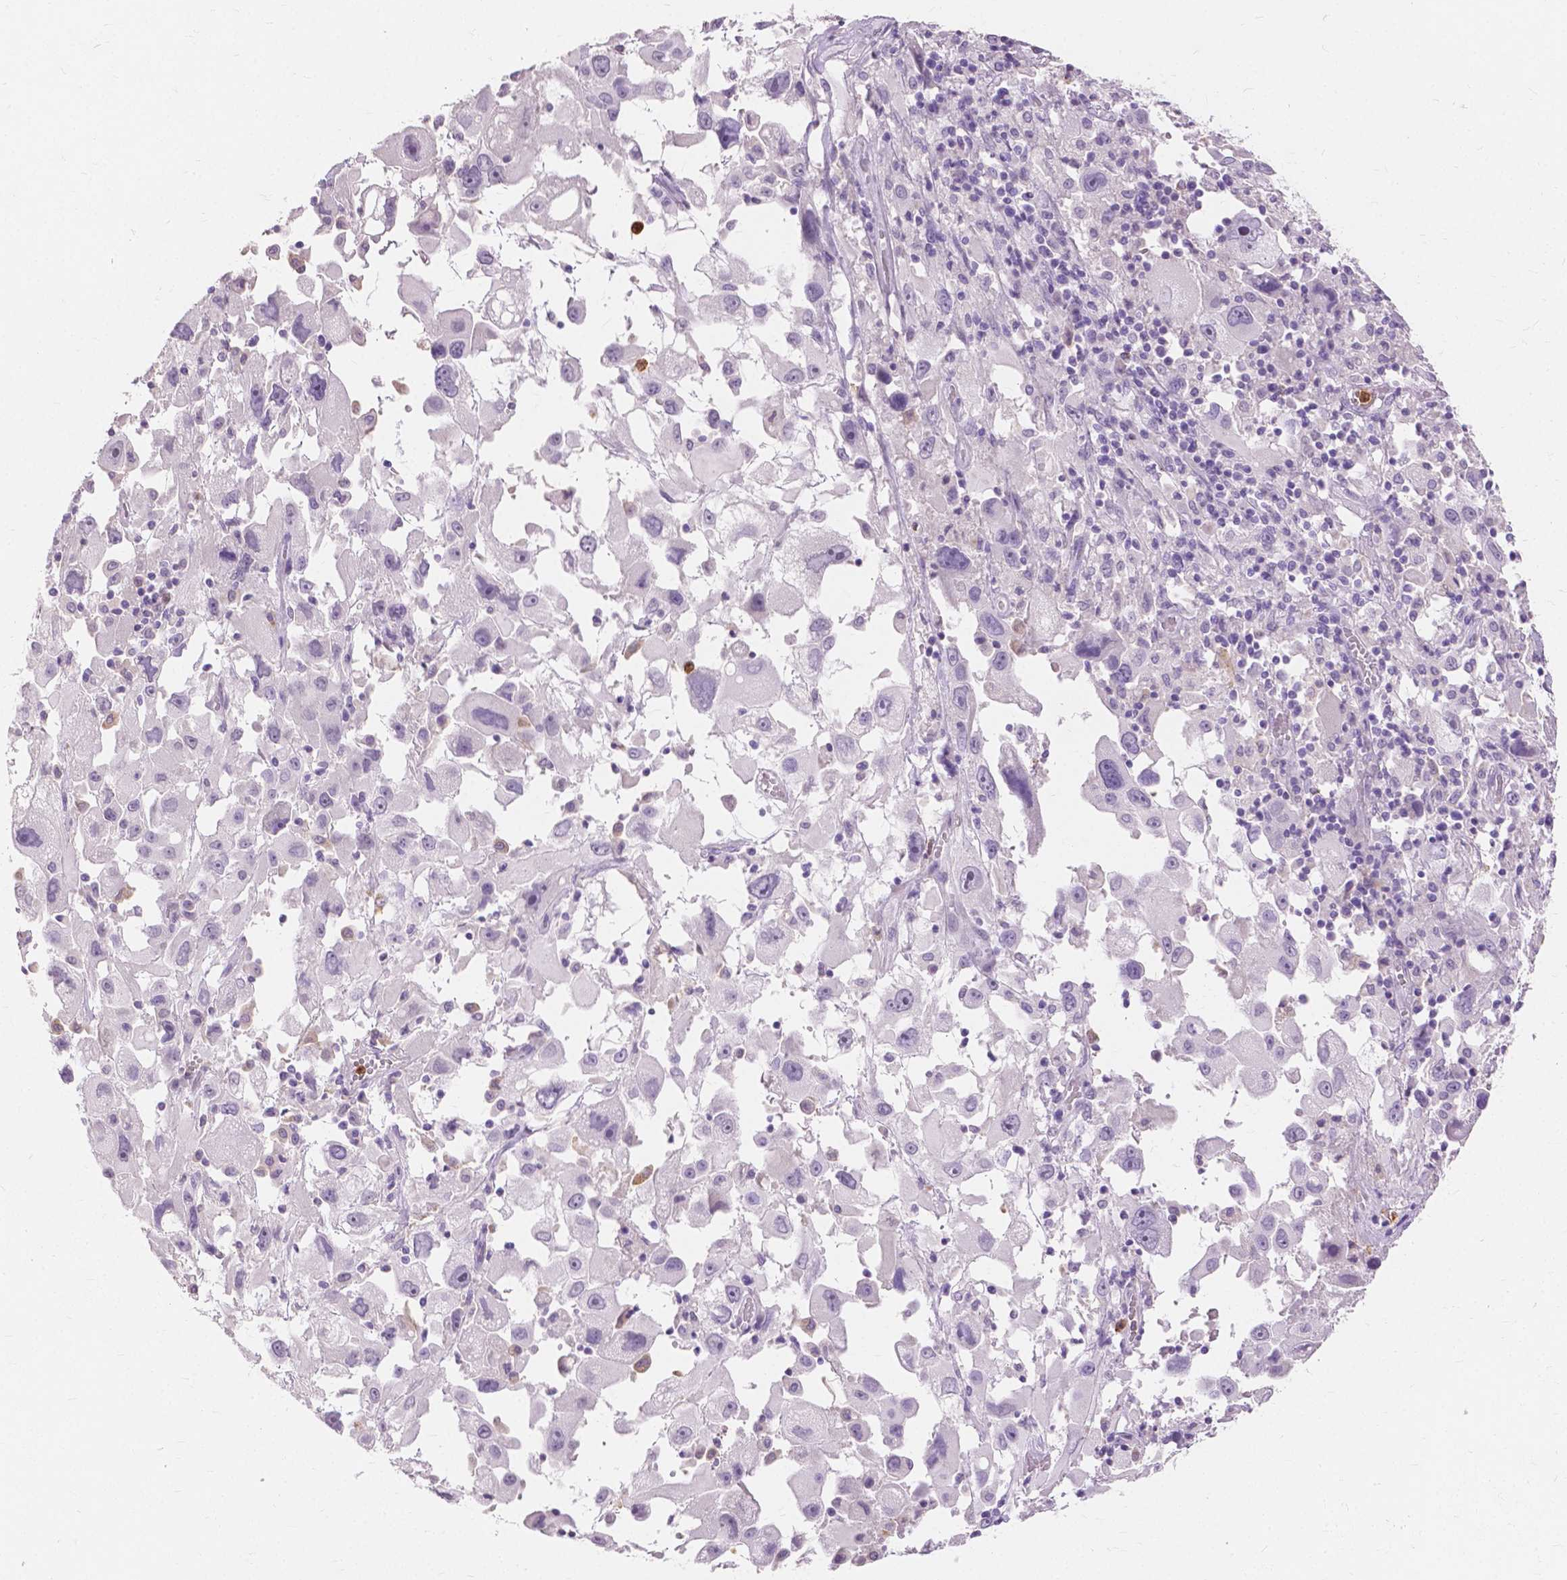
{"staining": {"intensity": "negative", "quantity": "none", "location": "none"}, "tissue": "melanoma", "cell_type": "Tumor cells", "image_type": "cancer", "snomed": [{"axis": "morphology", "description": "Malignant melanoma, Metastatic site"}, {"axis": "topography", "description": "Soft tissue"}], "caption": "Immunohistochemistry of human malignant melanoma (metastatic site) exhibits no positivity in tumor cells. (Stains: DAB IHC with hematoxylin counter stain, Microscopy: brightfield microscopy at high magnification).", "gene": "CXCR2", "patient": {"sex": "male", "age": 50}}